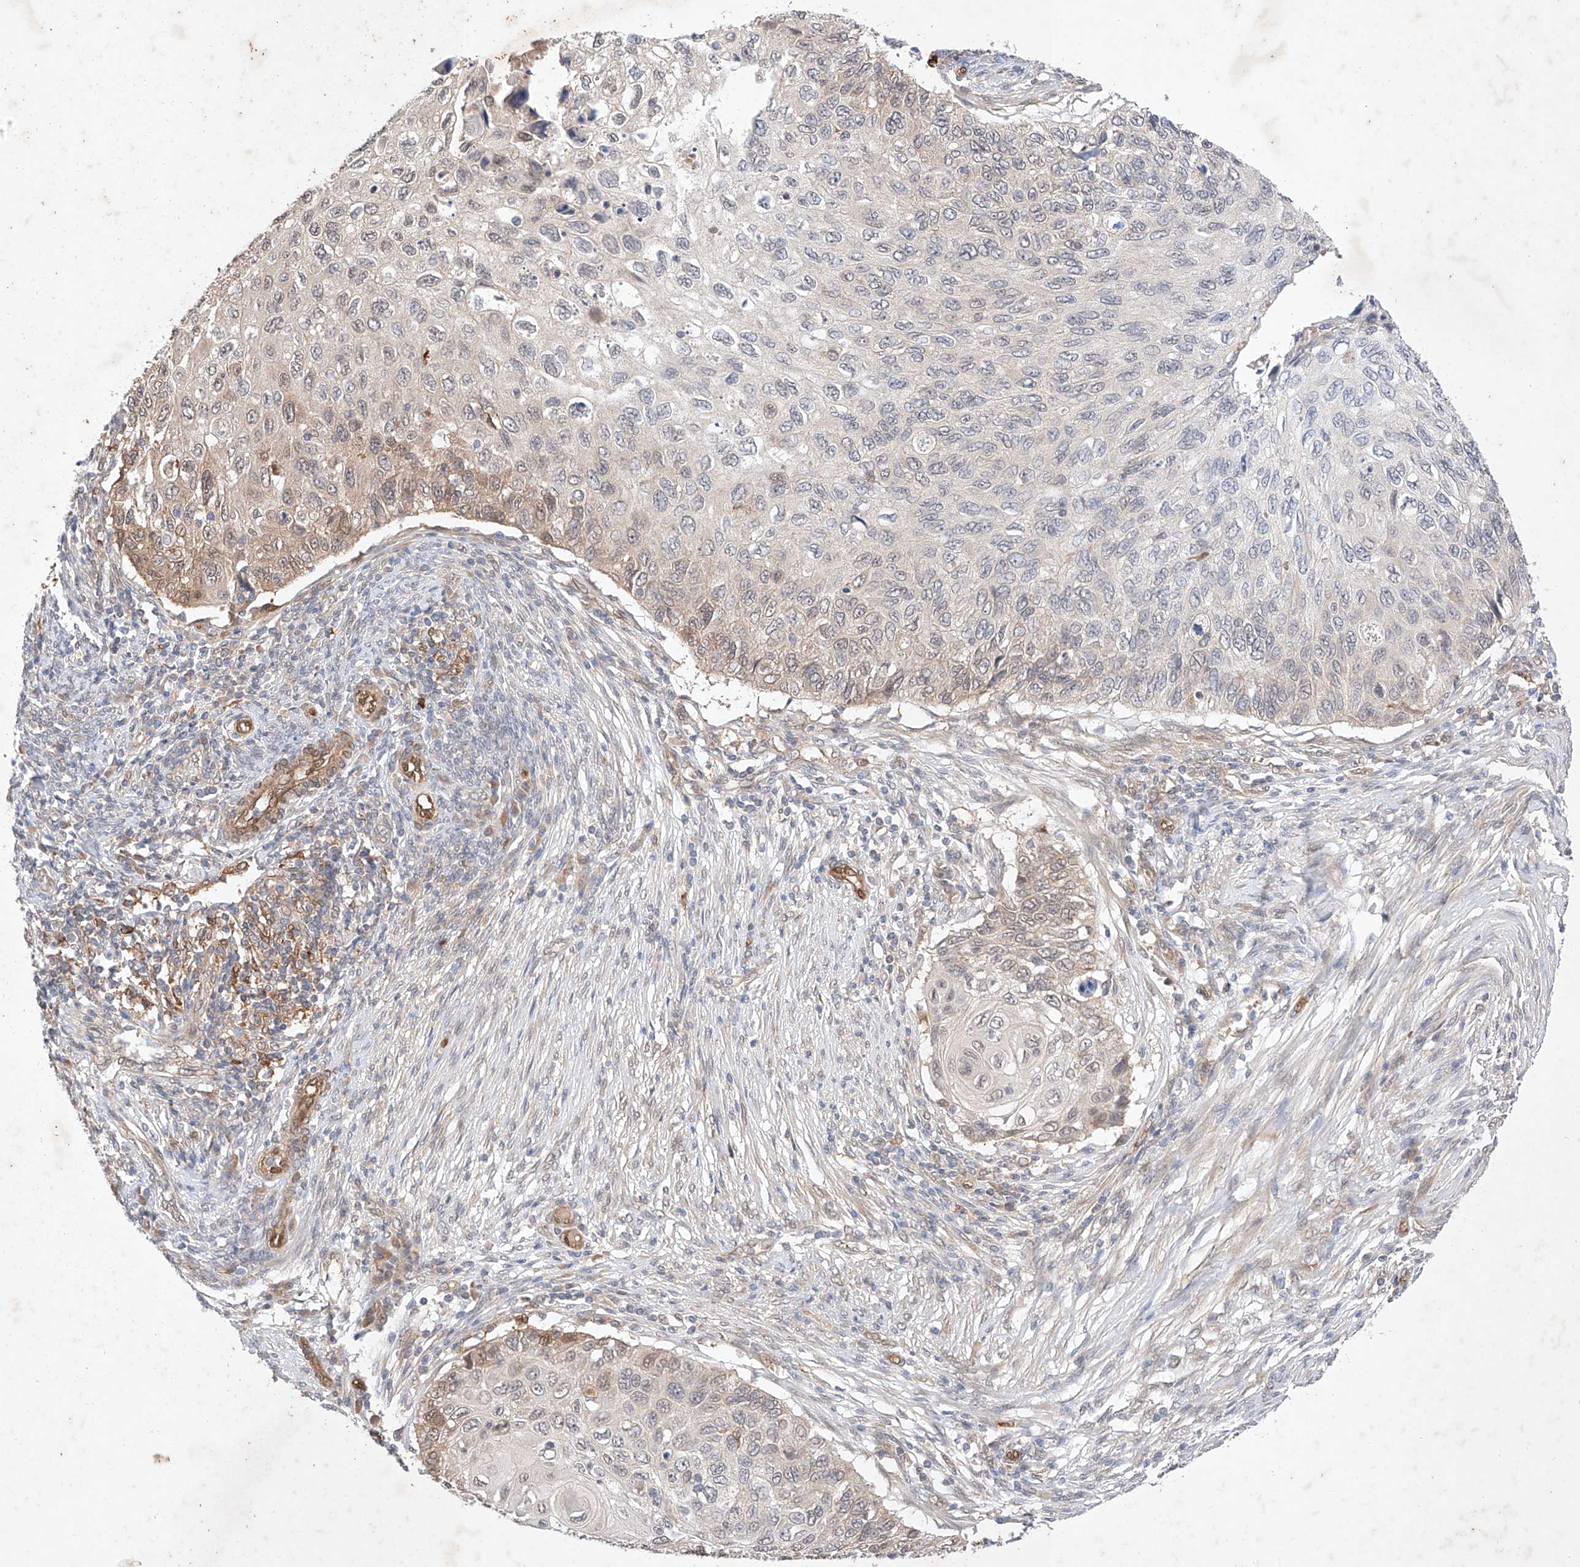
{"staining": {"intensity": "weak", "quantity": "<25%", "location": "cytoplasmic/membranous,nuclear"}, "tissue": "cervical cancer", "cell_type": "Tumor cells", "image_type": "cancer", "snomed": [{"axis": "morphology", "description": "Squamous cell carcinoma, NOS"}, {"axis": "topography", "description": "Cervix"}], "caption": "DAB (3,3'-diaminobenzidine) immunohistochemical staining of cervical cancer (squamous cell carcinoma) exhibits no significant expression in tumor cells.", "gene": "ZNF124", "patient": {"sex": "female", "age": 70}}